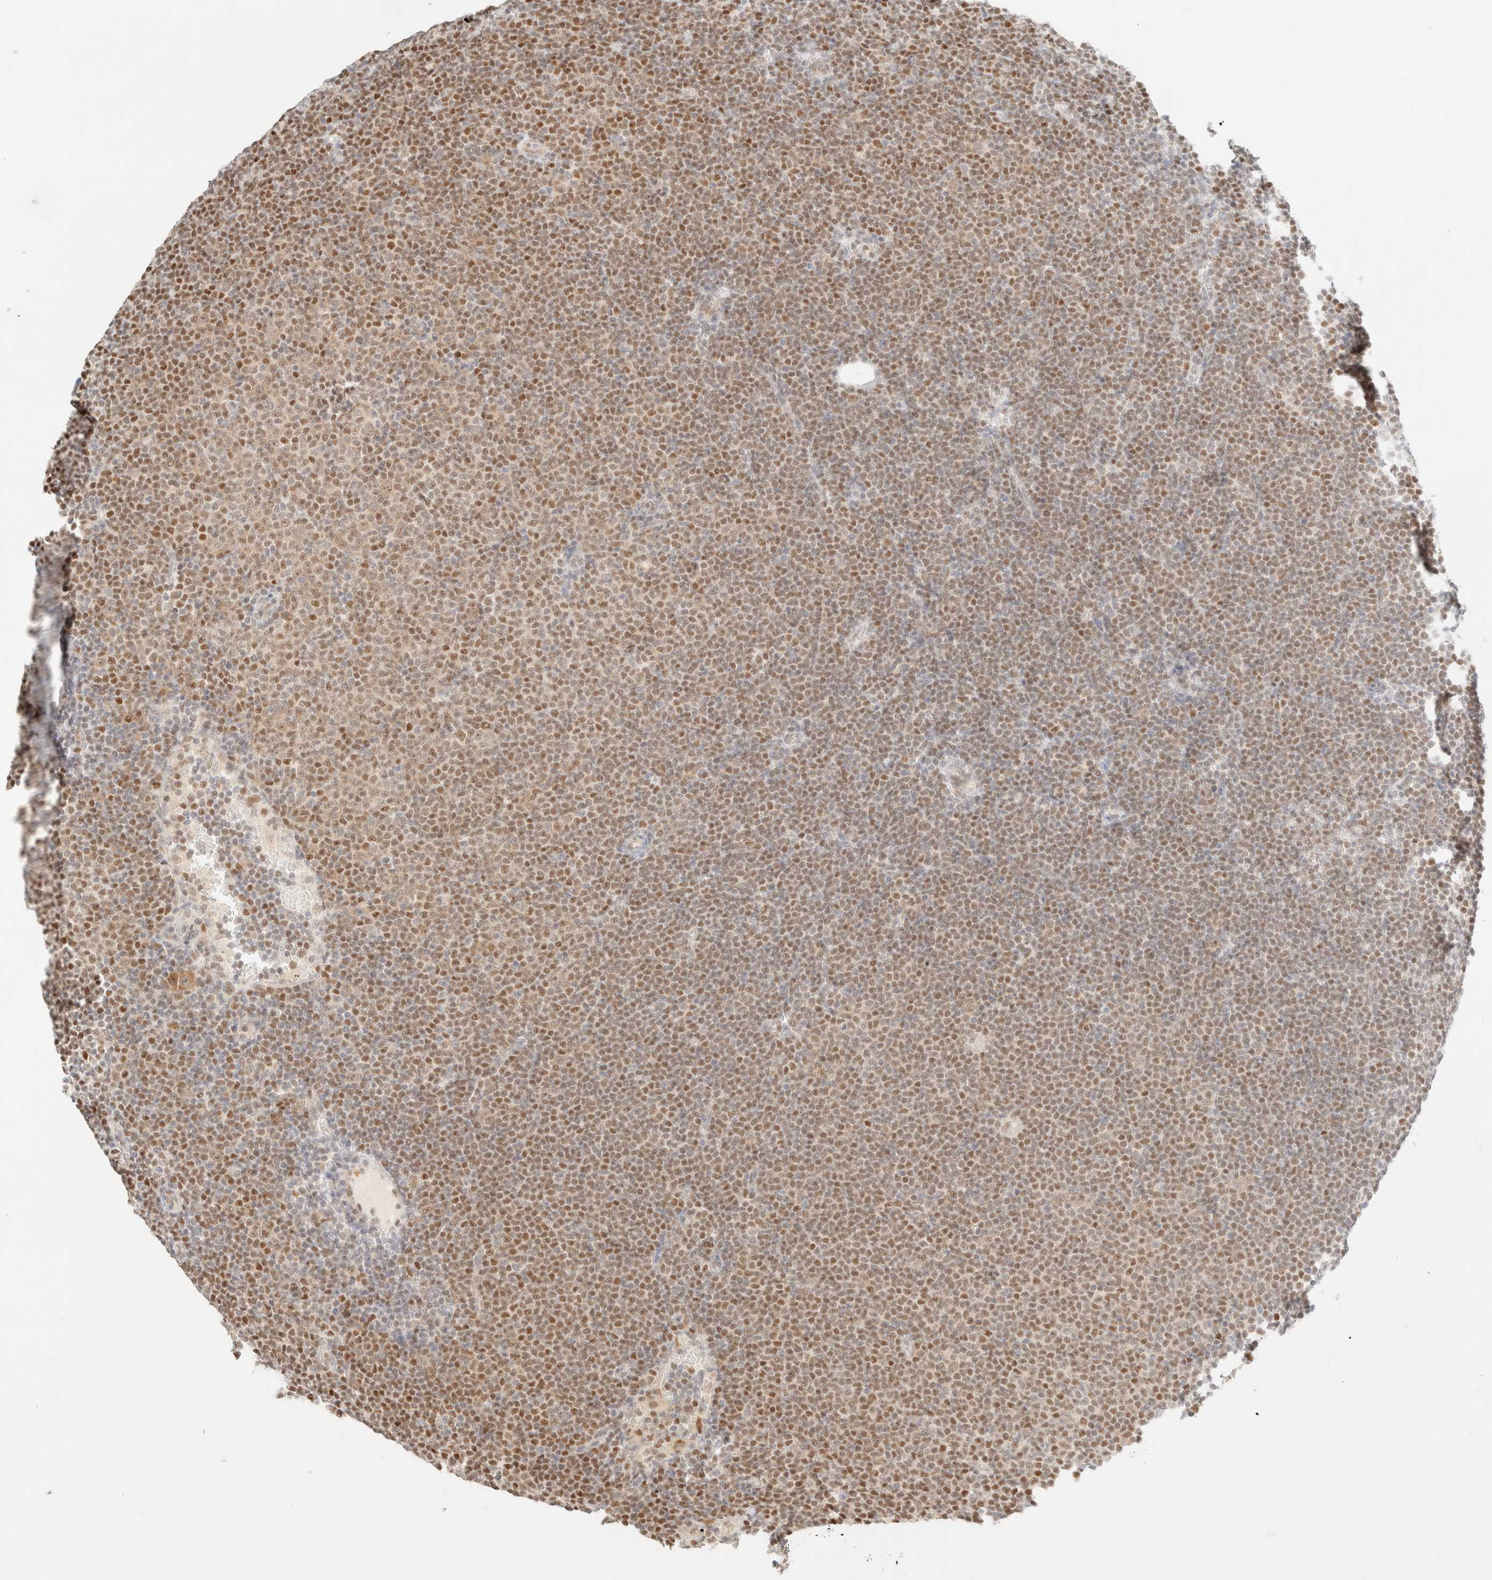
{"staining": {"intensity": "moderate", "quantity": ">75%", "location": "nuclear"}, "tissue": "lymphoma", "cell_type": "Tumor cells", "image_type": "cancer", "snomed": [{"axis": "morphology", "description": "Malignant lymphoma, non-Hodgkin's type, Low grade"}, {"axis": "topography", "description": "Lymph node"}], "caption": "Brown immunohistochemical staining in human lymphoma demonstrates moderate nuclear positivity in about >75% of tumor cells.", "gene": "TSR1", "patient": {"sex": "female", "age": 53}}